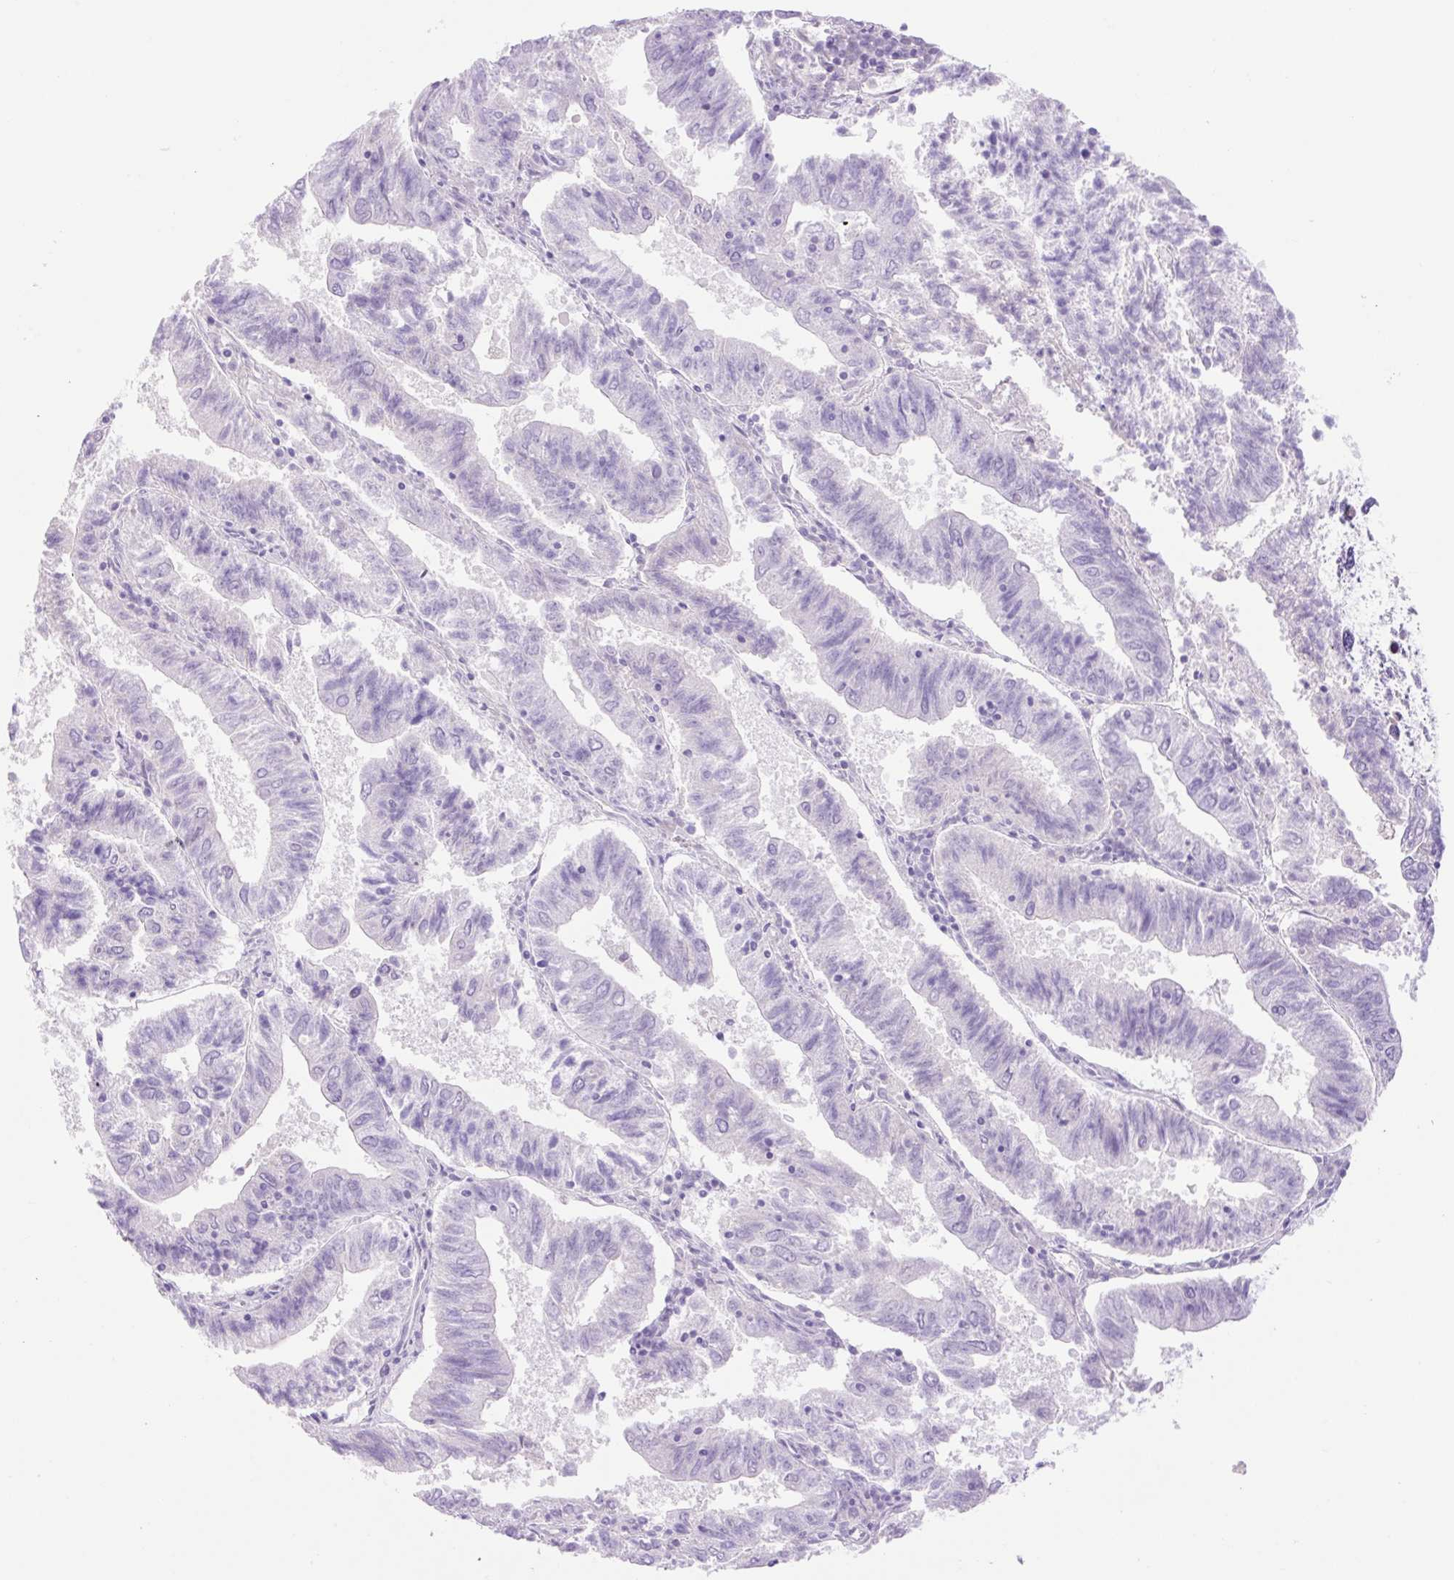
{"staining": {"intensity": "negative", "quantity": "none", "location": "none"}, "tissue": "endometrial cancer", "cell_type": "Tumor cells", "image_type": "cancer", "snomed": [{"axis": "morphology", "description": "Adenocarcinoma, NOS"}, {"axis": "topography", "description": "Endometrium"}], "caption": "This is a image of immunohistochemistry staining of endometrial cancer (adenocarcinoma), which shows no positivity in tumor cells.", "gene": "SLC25A40", "patient": {"sex": "female", "age": 82}}